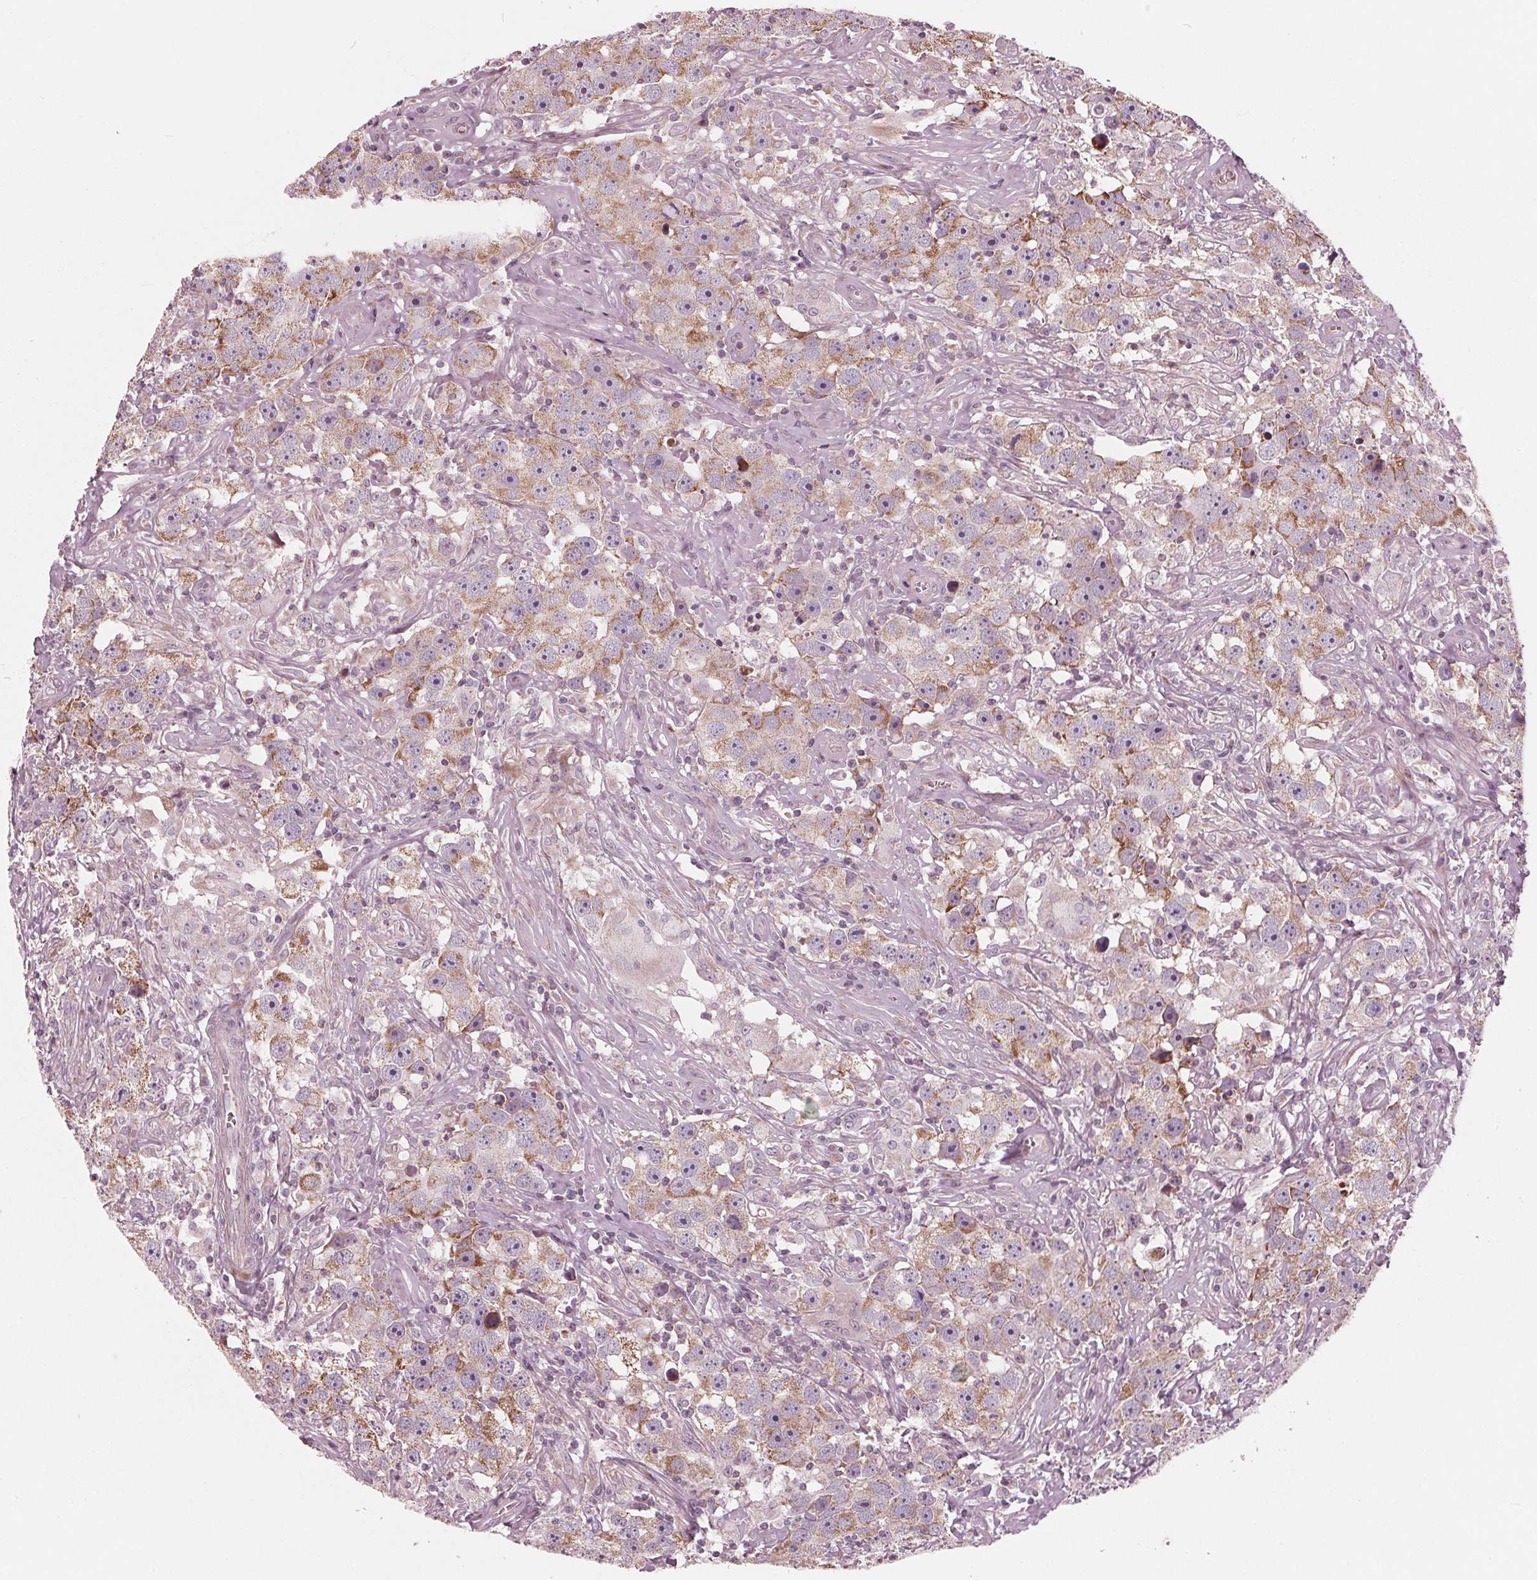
{"staining": {"intensity": "moderate", "quantity": "25%-75%", "location": "cytoplasmic/membranous"}, "tissue": "testis cancer", "cell_type": "Tumor cells", "image_type": "cancer", "snomed": [{"axis": "morphology", "description": "Seminoma, NOS"}, {"axis": "topography", "description": "Testis"}], "caption": "IHC image of neoplastic tissue: human testis cancer stained using IHC displays medium levels of moderate protein expression localized specifically in the cytoplasmic/membranous of tumor cells, appearing as a cytoplasmic/membranous brown color.", "gene": "DCAF4L2", "patient": {"sex": "male", "age": 49}}